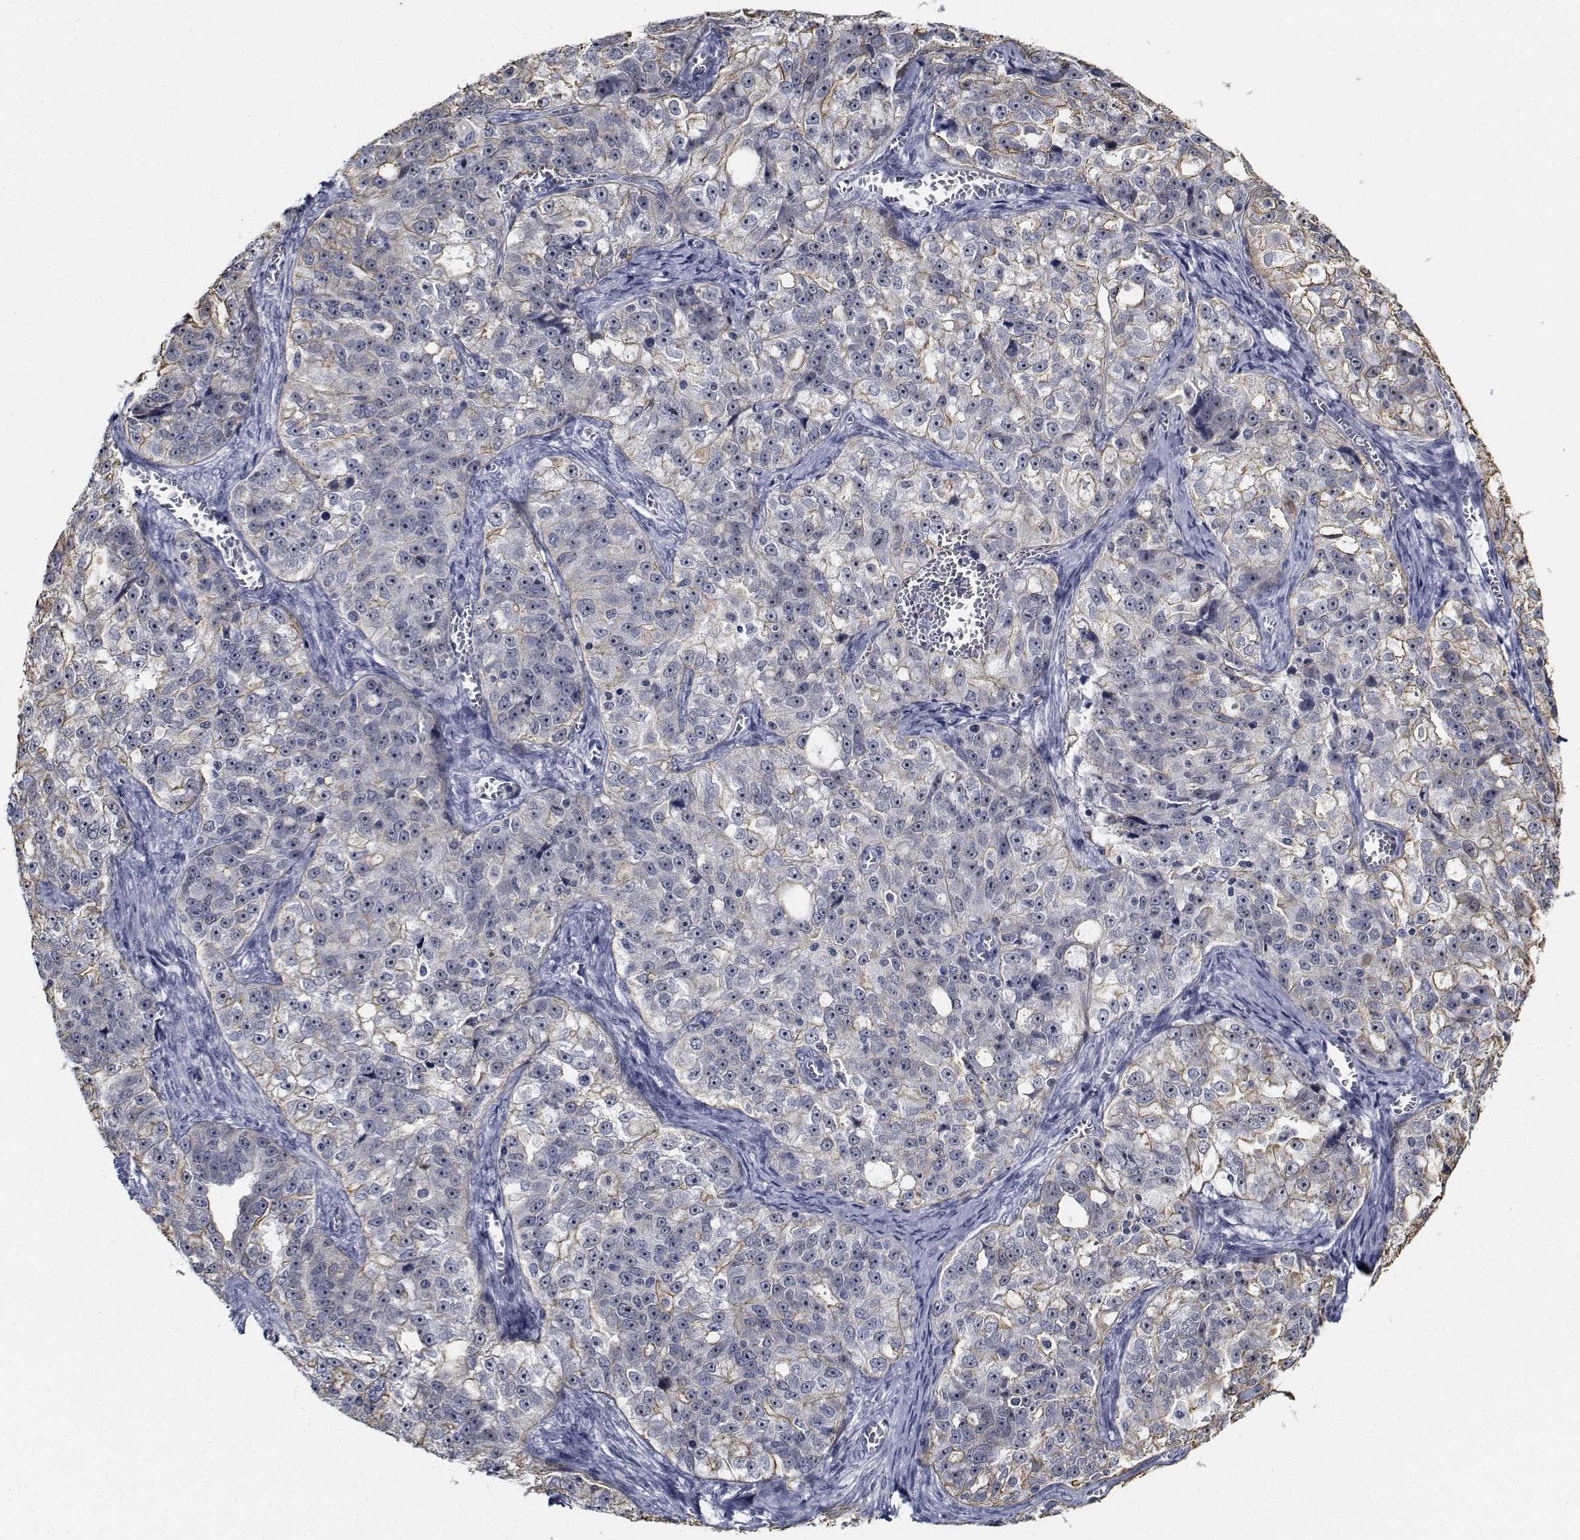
{"staining": {"intensity": "weak", "quantity": "<25%", "location": "cytoplasmic/membranous"}, "tissue": "ovarian cancer", "cell_type": "Tumor cells", "image_type": "cancer", "snomed": [{"axis": "morphology", "description": "Cystadenocarcinoma, serous, NOS"}, {"axis": "topography", "description": "Ovary"}], "caption": "High magnification brightfield microscopy of ovarian cancer (serous cystadenocarcinoma) stained with DAB (brown) and counterstained with hematoxylin (blue): tumor cells show no significant staining. The staining is performed using DAB (3,3'-diaminobenzidine) brown chromogen with nuclei counter-stained in using hematoxylin.", "gene": "NVL", "patient": {"sex": "female", "age": 51}}